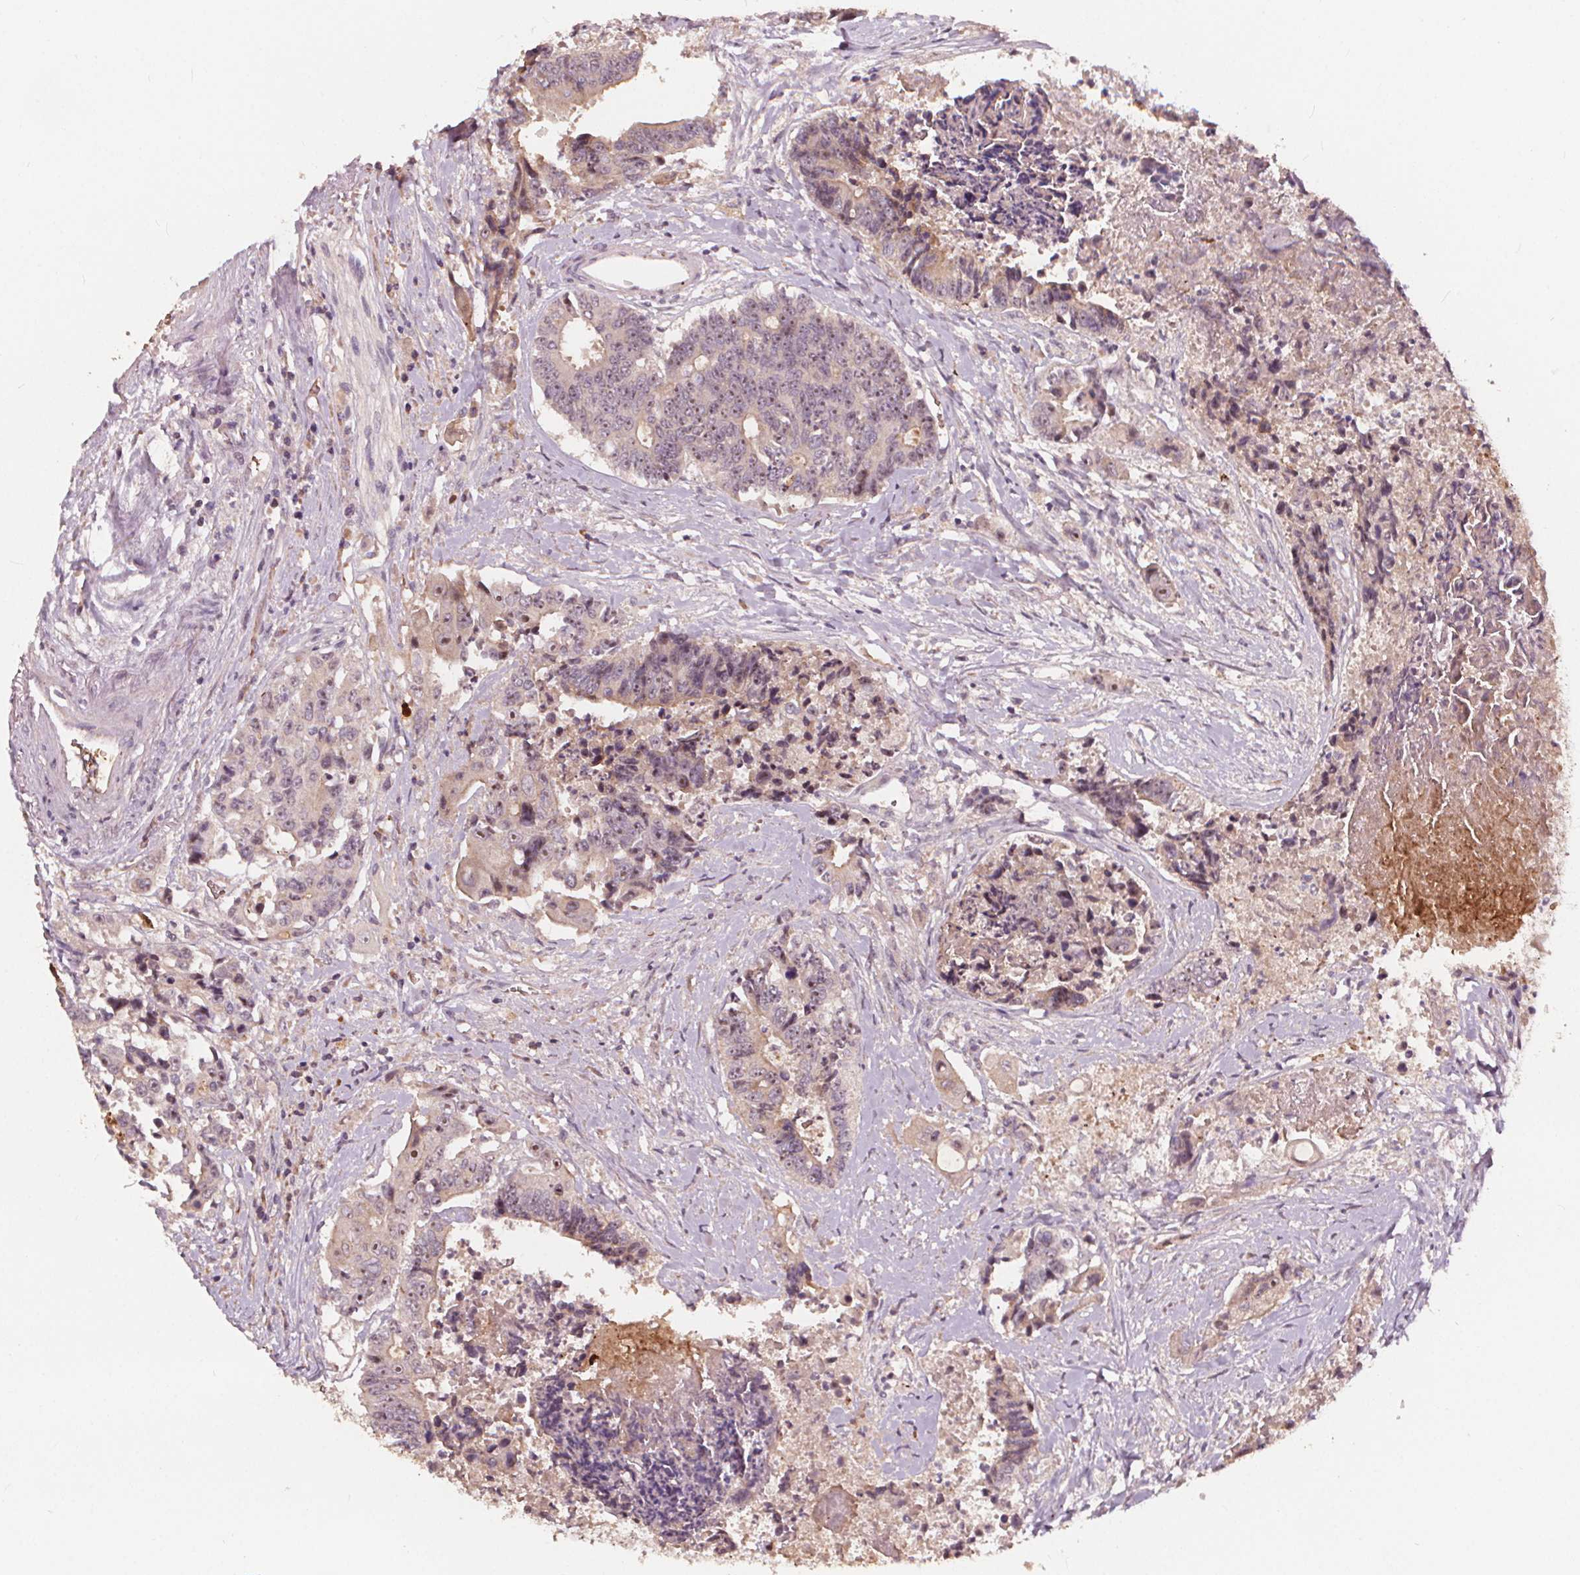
{"staining": {"intensity": "moderate", "quantity": "<25%", "location": "cytoplasmic/membranous,nuclear"}, "tissue": "colorectal cancer", "cell_type": "Tumor cells", "image_type": "cancer", "snomed": [{"axis": "morphology", "description": "Adenocarcinoma, NOS"}, {"axis": "topography", "description": "Rectum"}], "caption": "Immunohistochemical staining of colorectal cancer (adenocarcinoma) reveals low levels of moderate cytoplasmic/membranous and nuclear protein staining in about <25% of tumor cells.", "gene": "IPO13", "patient": {"sex": "male", "age": 54}}